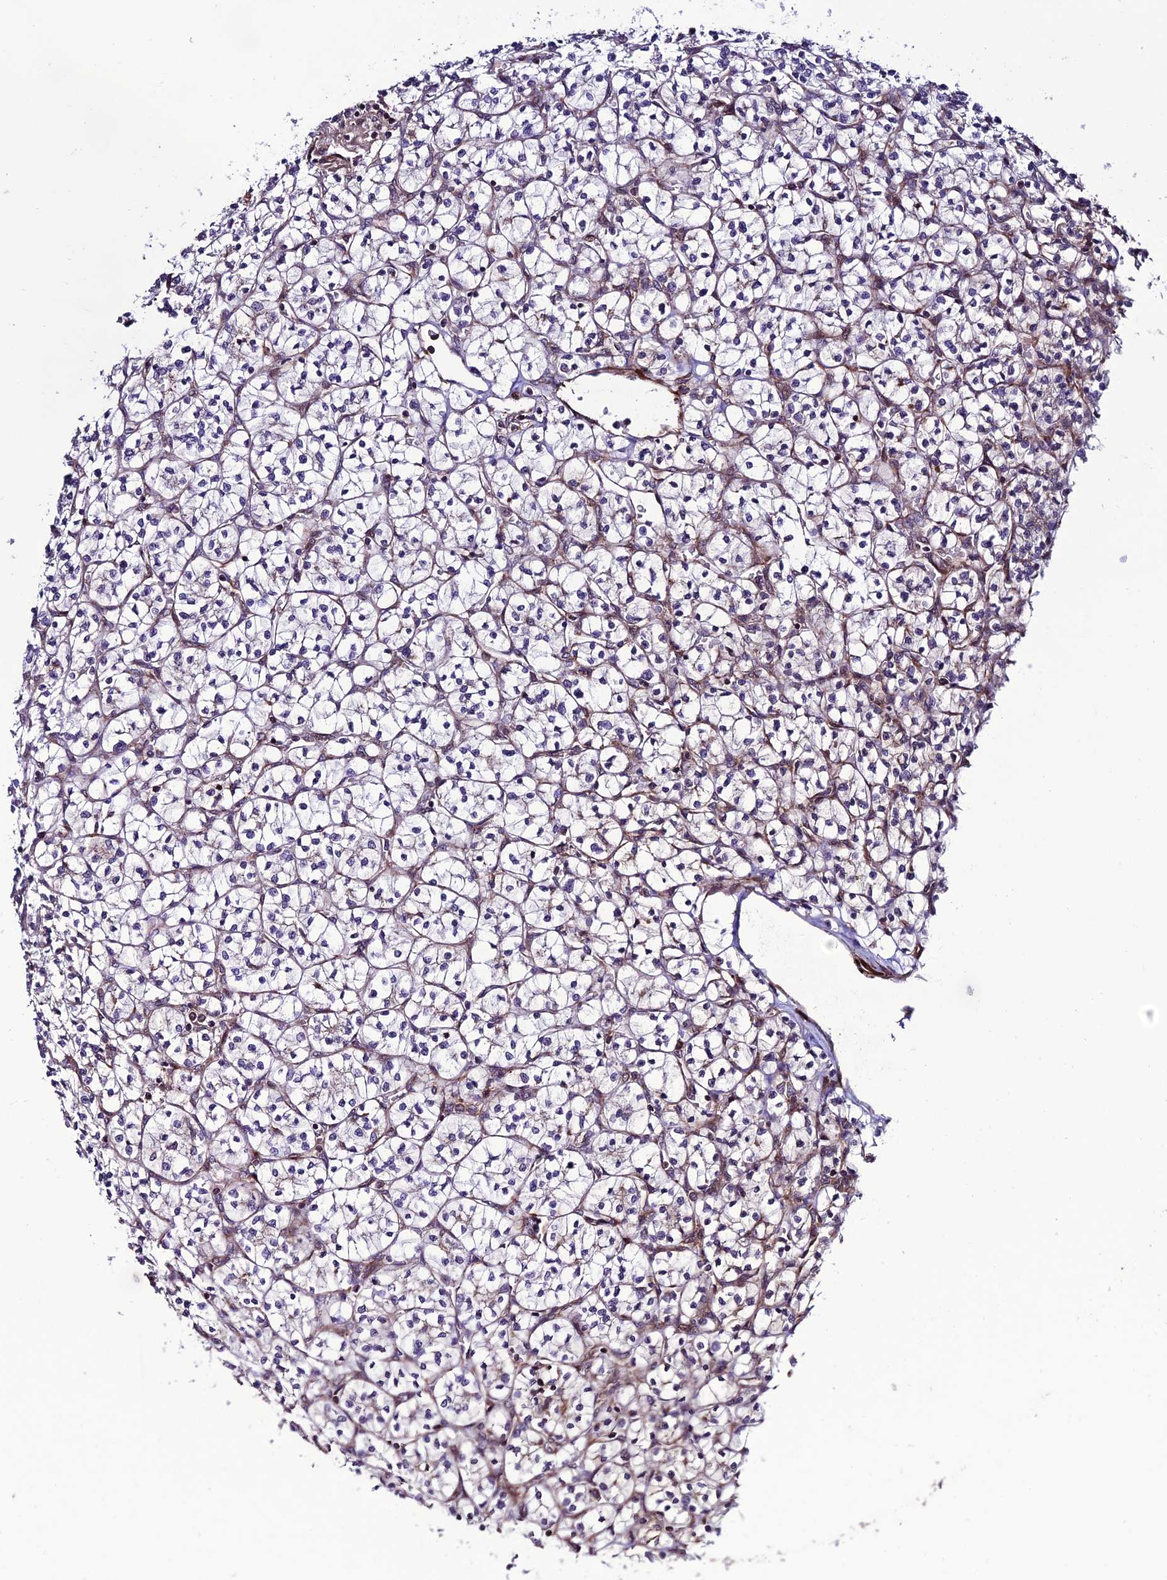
{"staining": {"intensity": "negative", "quantity": "none", "location": "none"}, "tissue": "renal cancer", "cell_type": "Tumor cells", "image_type": "cancer", "snomed": [{"axis": "morphology", "description": "Adenocarcinoma, NOS"}, {"axis": "topography", "description": "Kidney"}], "caption": "There is no significant staining in tumor cells of renal adenocarcinoma. (DAB (3,3'-diaminobenzidine) immunohistochemistry (IHC) with hematoxylin counter stain).", "gene": "TNIP3", "patient": {"sex": "female", "age": 64}}